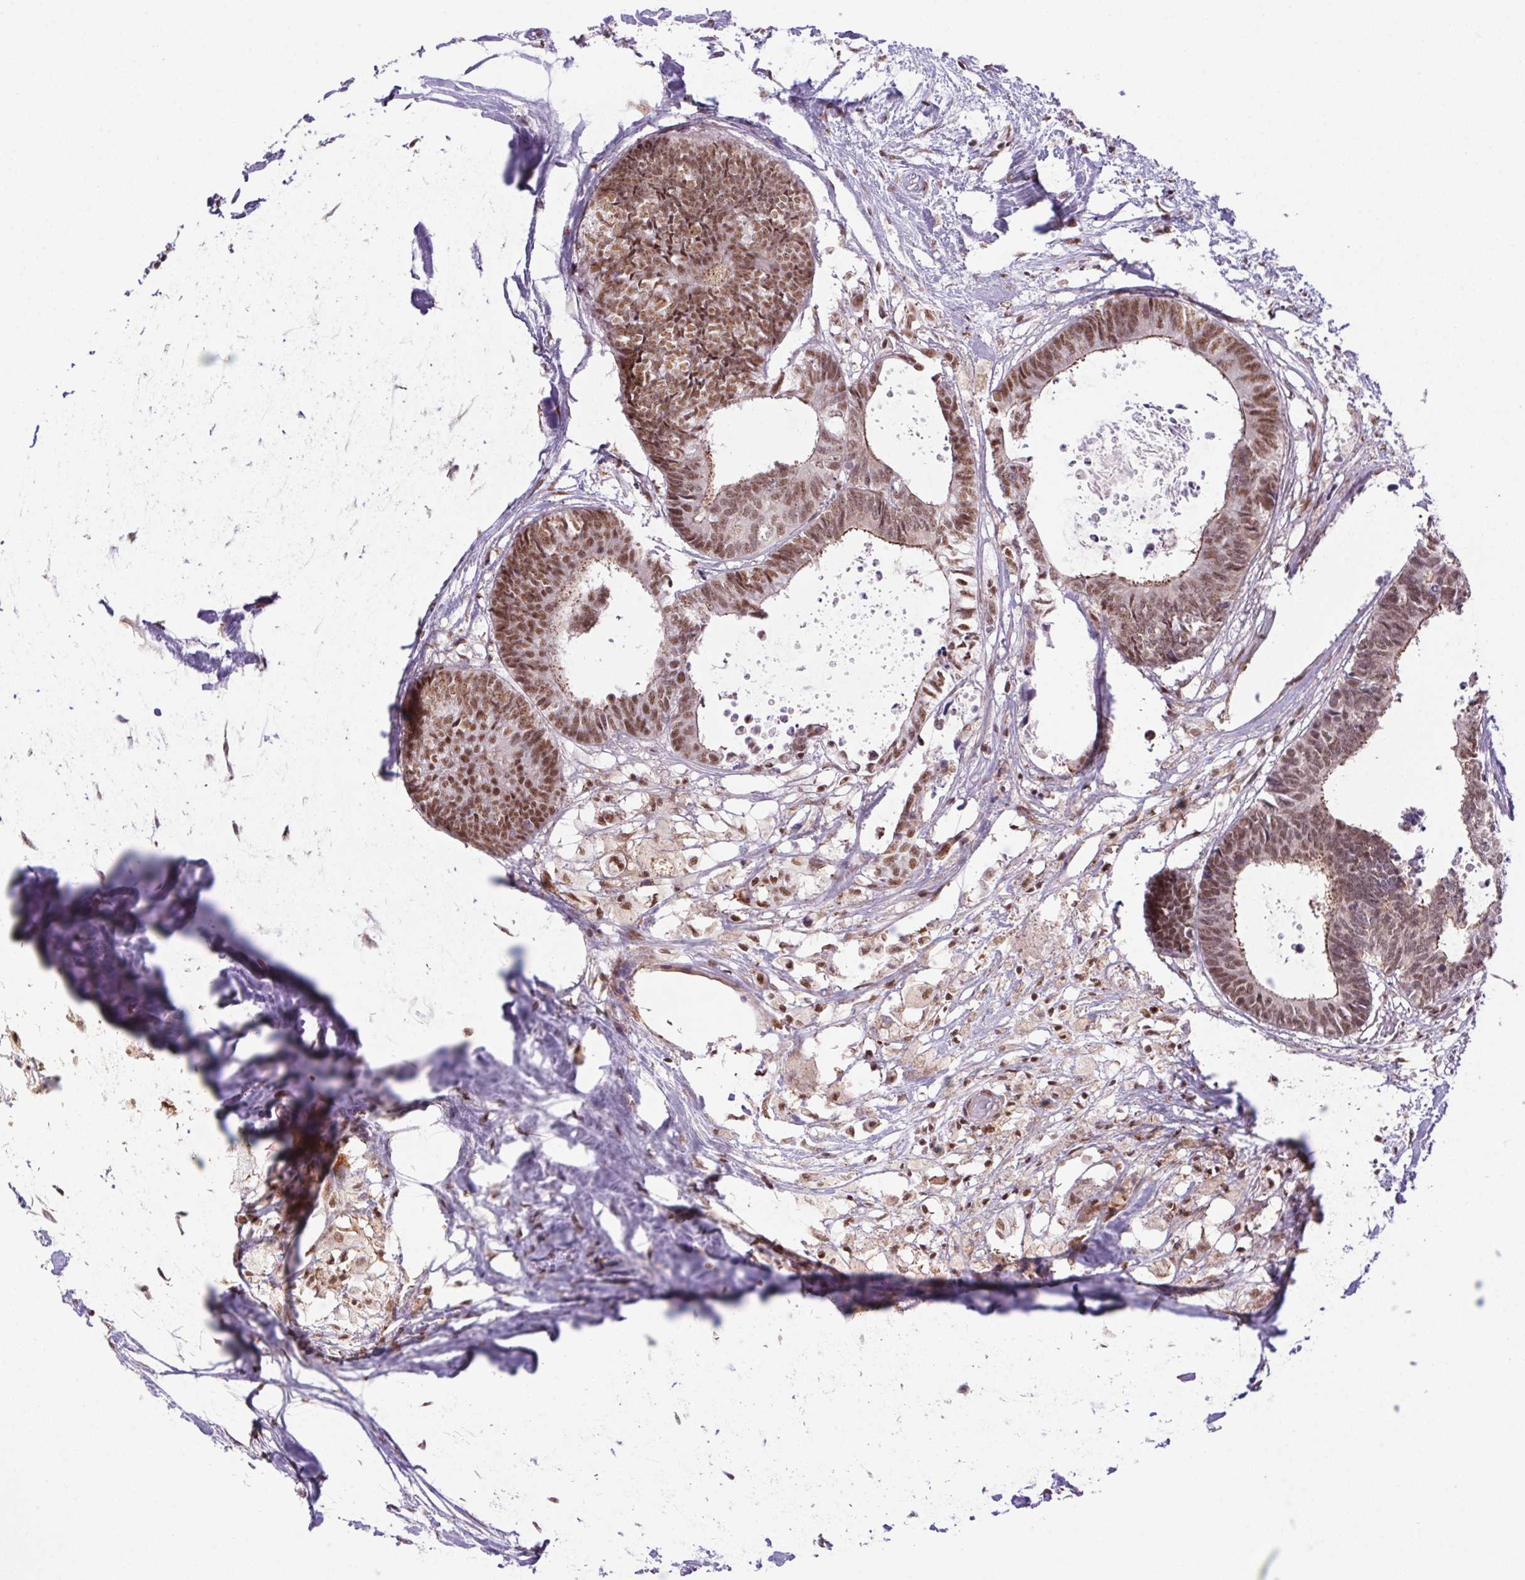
{"staining": {"intensity": "moderate", "quantity": ">75%", "location": "nuclear"}, "tissue": "colorectal cancer", "cell_type": "Tumor cells", "image_type": "cancer", "snomed": [{"axis": "morphology", "description": "Adenocarcinoma, NOS"}, {"axis": "topography", "description": "Colon"}, {"axis": "topography", "description": "Rectum"}], "caption": "Human adenocarcinoma (colorectal) stained for a protein (brown) exhibits moderate nuclear positive positivity in approximately >75% of tumor cells.", "gene": "DDX17", "patient": {"sex": "male", "age": 57}}